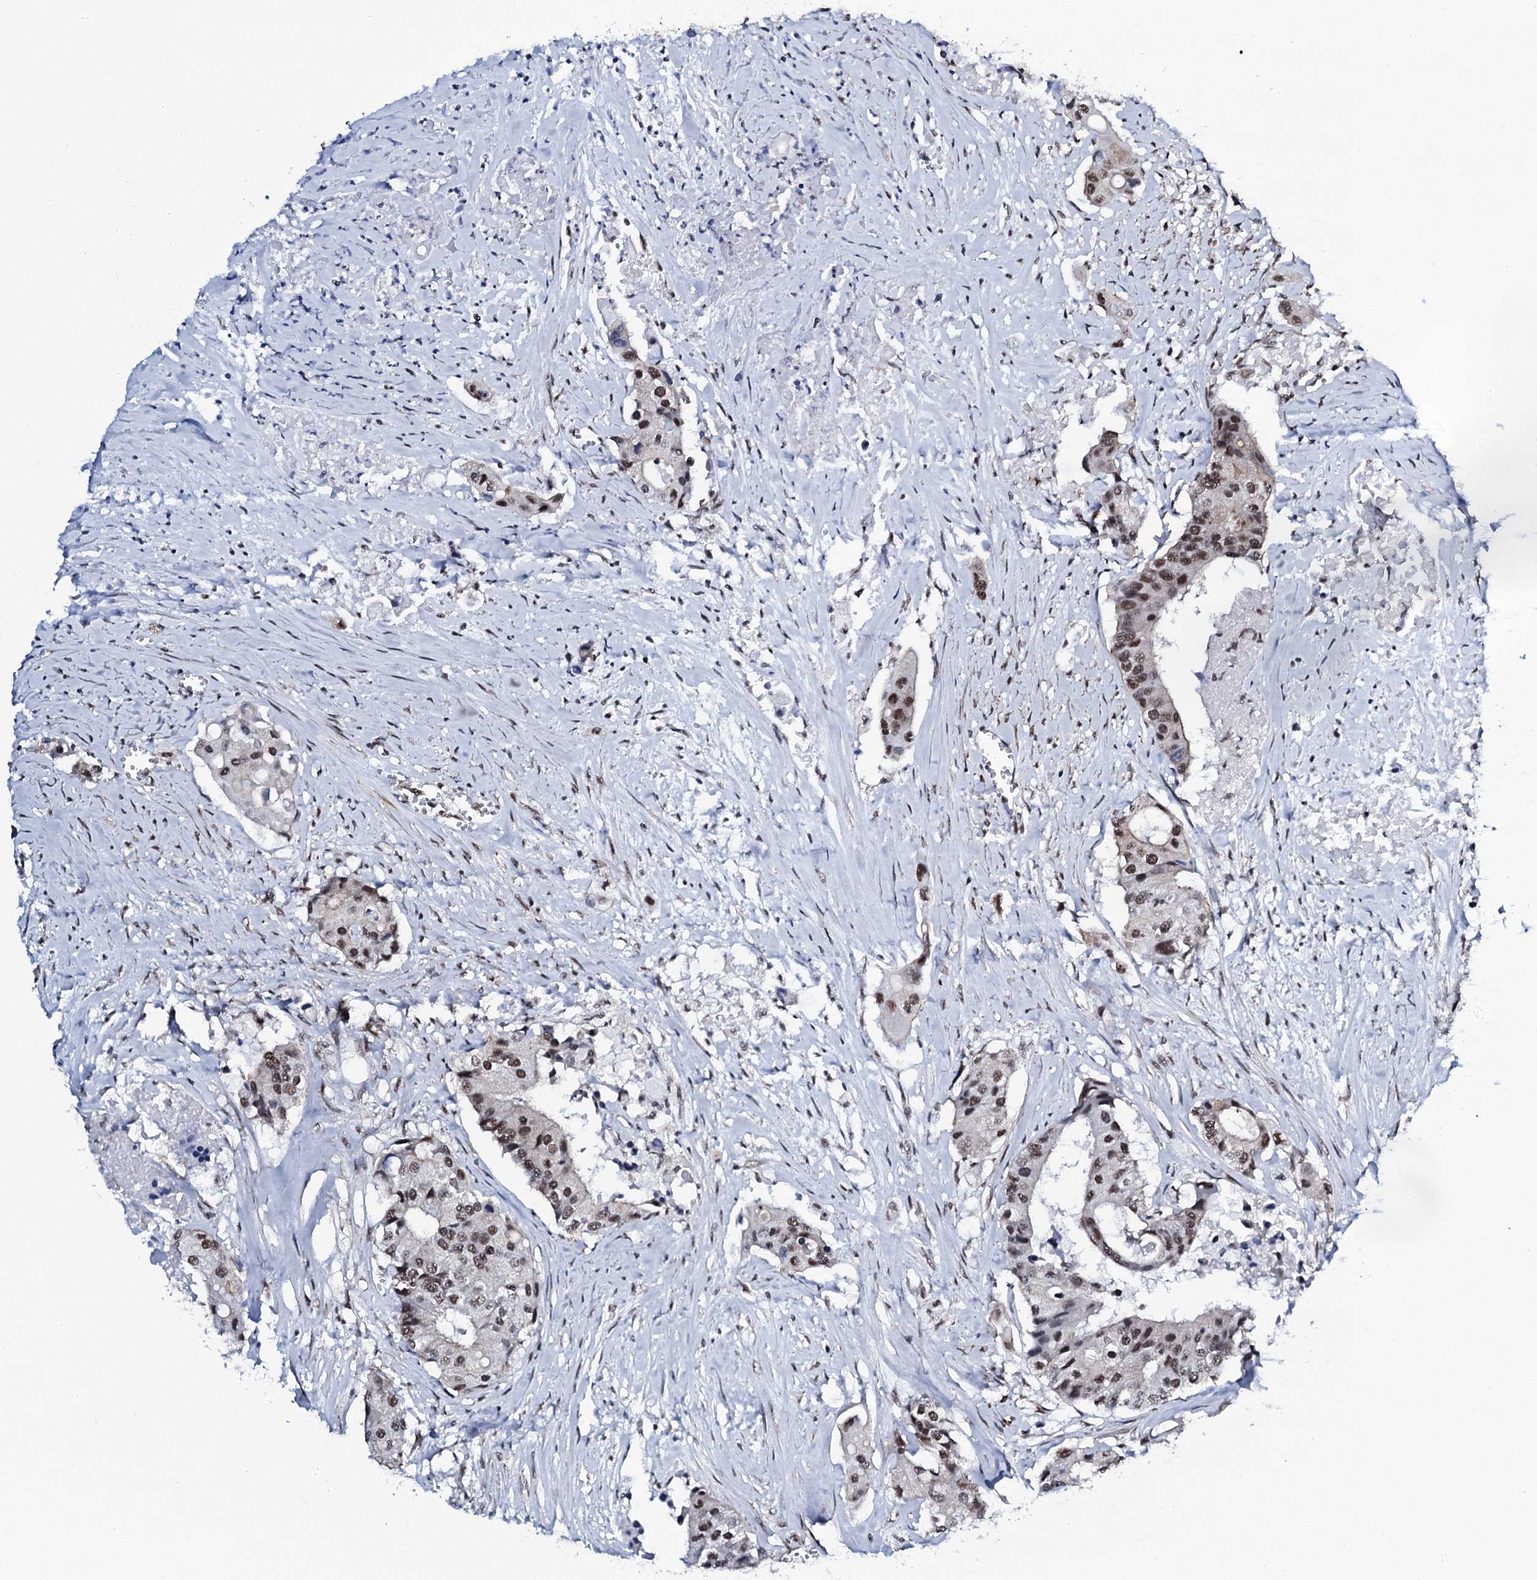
{"staining": {"intensity": "moderate", "quantity": ">75%", "location": "nuclear"}, "tissue": "colorectal cancer", "cell_type": "Tumor cells", "image_type": "cancer", "snomed": [{"axis": "morphology", "description": "Adenocarcinoma, NOS"}, {"axis": "topography", "description": "Colon"}], "caption": "Colorectal cancer (adenocarcinoma) stained for a protein shows moderate nuclear positivity in tumor cells. The staining is performed using DAB (3,3'-diaminobenzidine) brown chromogen to label protein expression. The nuclei are counter-stained blue using hematoxylin.", "gene": "CWC15", "patient": {"sex": "male", "age": 77}}